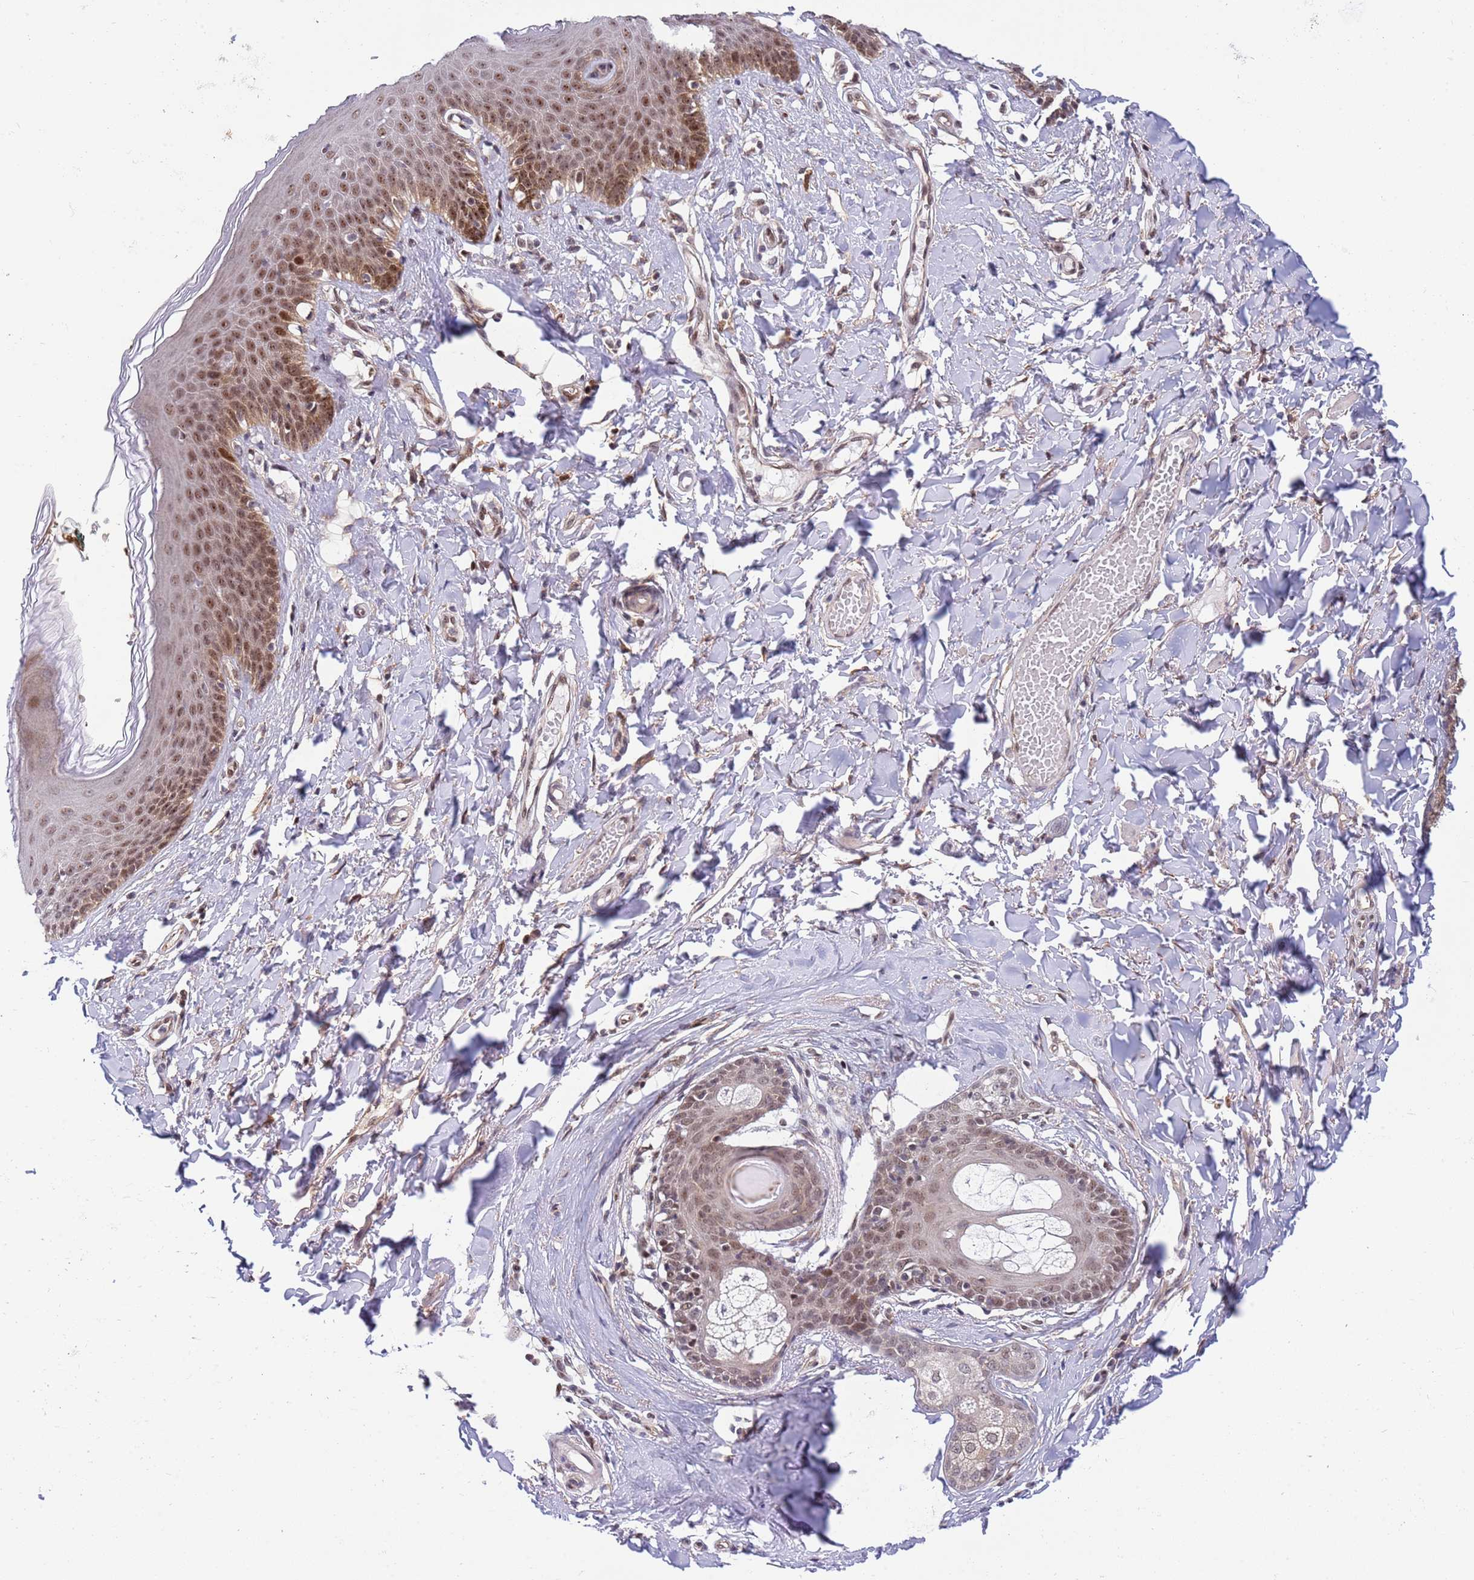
{"staining": {"intensity": "strong", "quantity": "25%-75%", "location": "nuclear"}, "tissue": "skin", "cell_type": "Epidermal cells", "image_type": "normal", "snomed": [{"axis": "morphology", "description": "Normal tissue, NOS"}, {"axis": "topography", "description": "Vulva"}], "caption": "This histopathology image demonstrates unremarkable skin stained with immunohistochemistry (IHC) to label a protein in brown. The nuclear of epidermal cells show strong positivity for the protein. Nuclei are counter-stained blue.", "gene": "TBX10", "patient": {"sex": "female", "age": 66}}